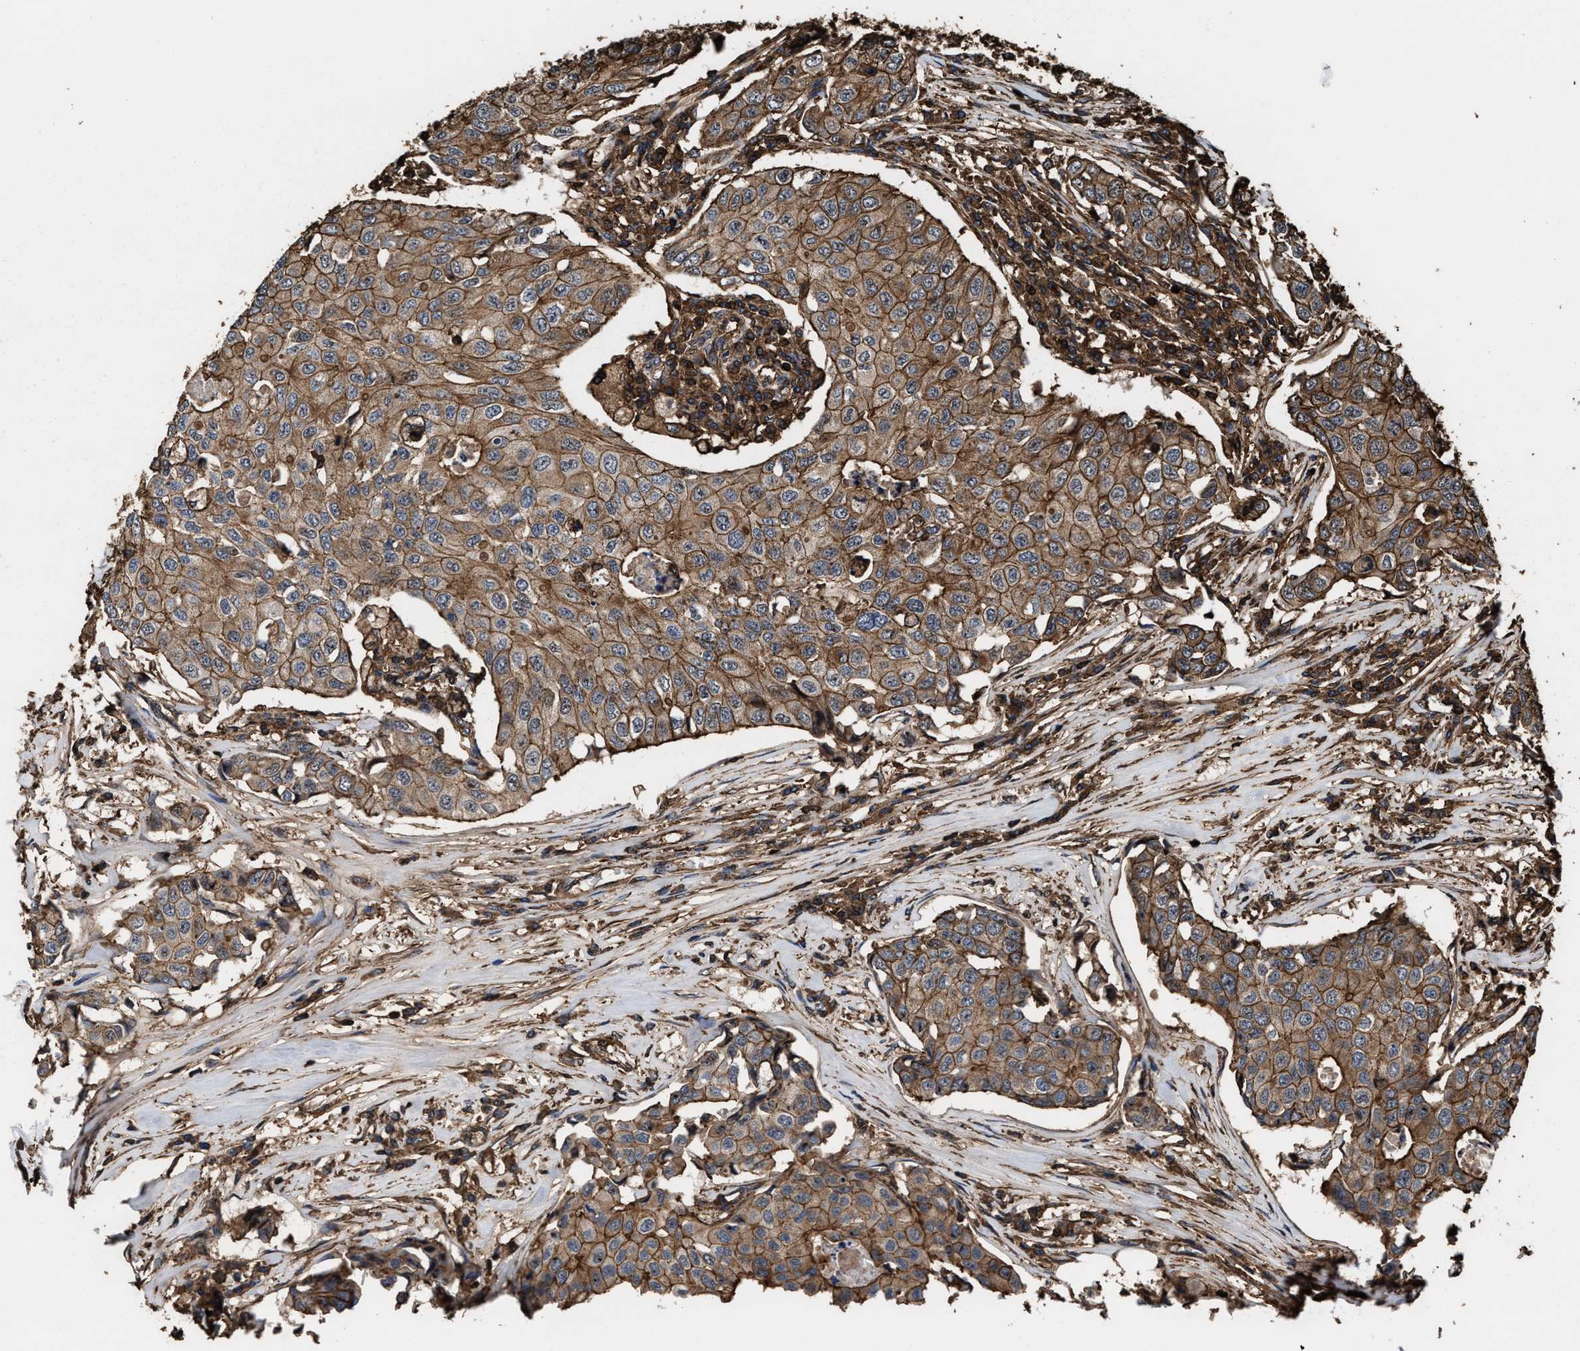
{"staining": {"intensity": "moderate", "quantity": ">75%", "location": "cytoplasmic/membranous"}, "tissue": "breast cancer", "cell_type": "Tumor cells", "image_type": "cancer", "snomed": [{"axis": "morphology", "description": "Duct carcinoma"}, {"axis": "topography", "description": "Breast"}], "caption": "Invasive ductal carcinoma (breast) stained with a protein marker displays moderate staining in tumor cells.", "gene": "KBTBD2", "patient": {"sex": "female", "age": 80}}